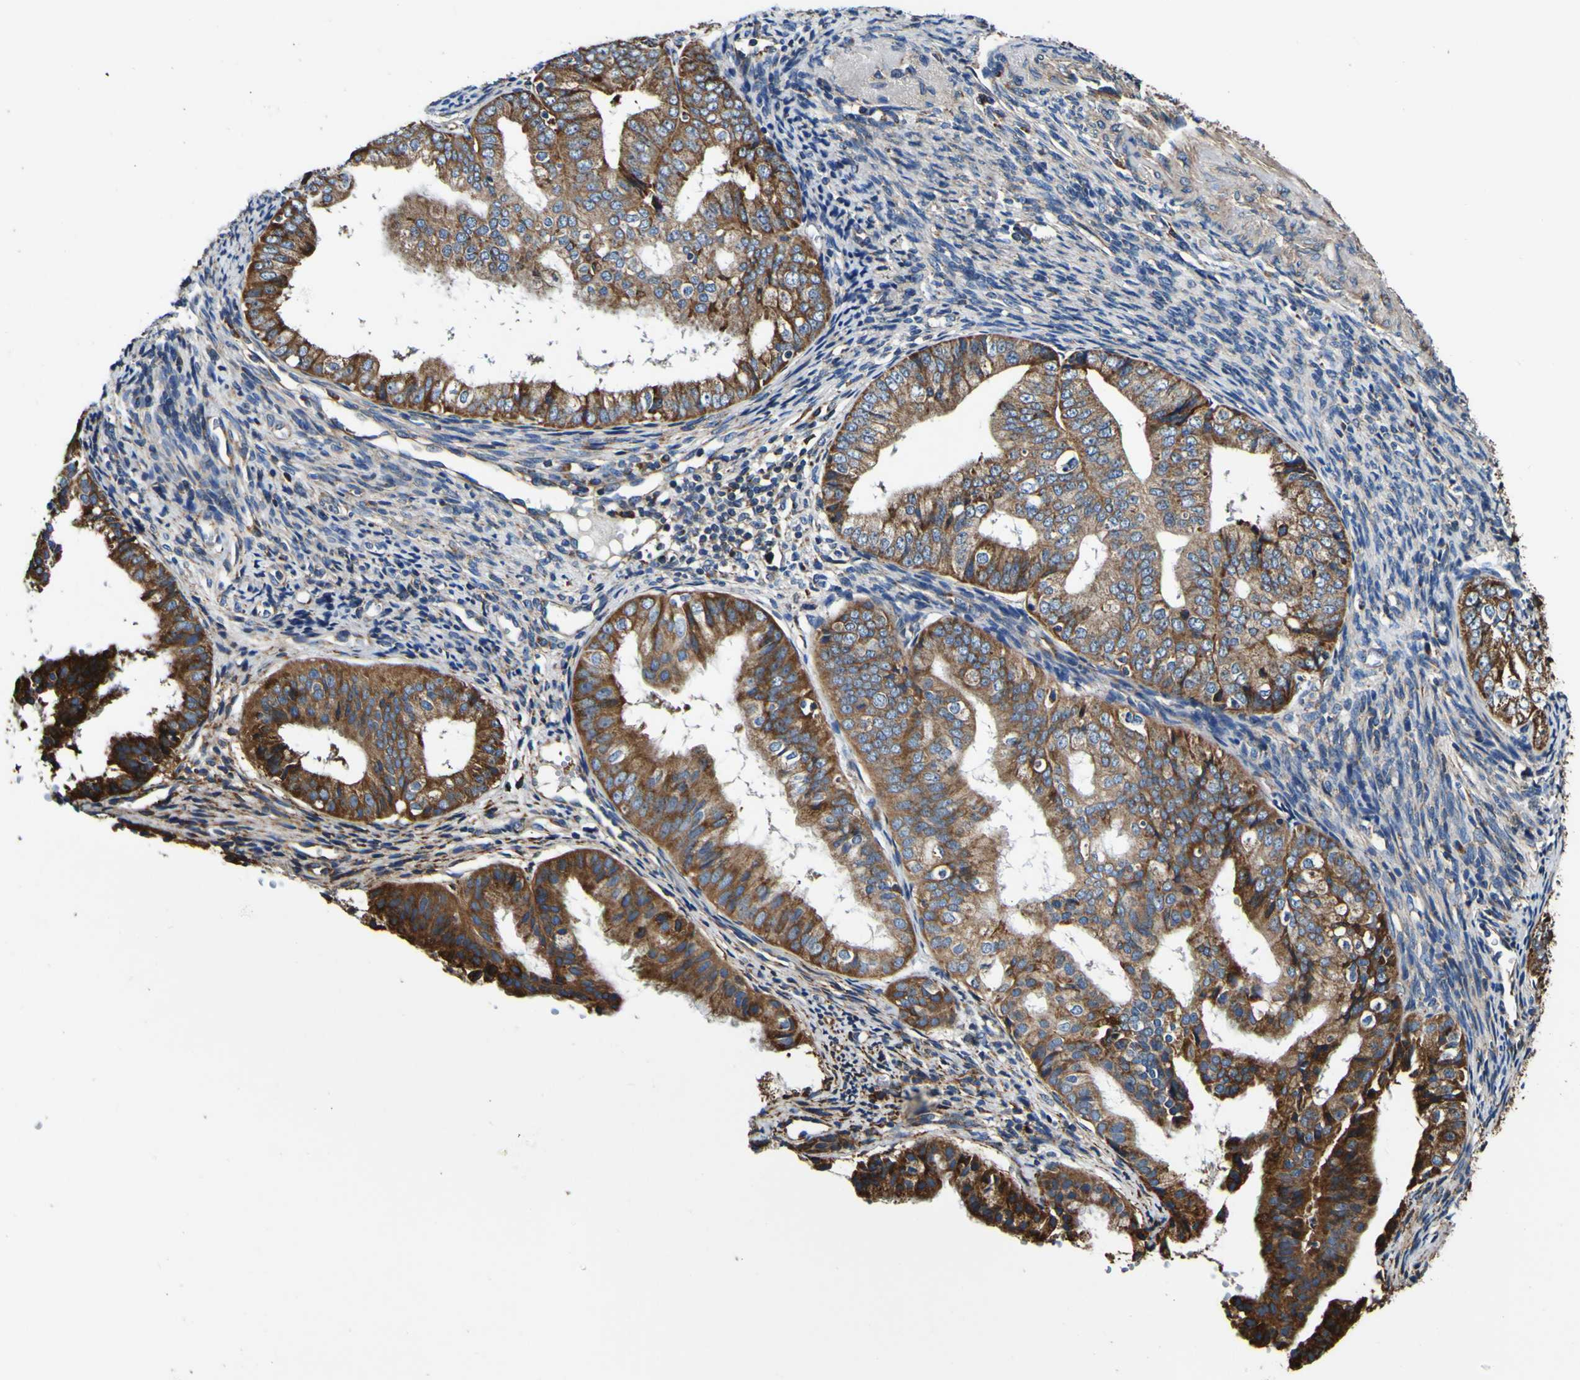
{"staining": {"intensity": "moderate", "quantity": ">75%", "location": "cytoplasmic/membranous"}, "tissue": "endometrial cancer", "cell_type": "Tumor cells", "image_type": "cancer", "snomed": [{"axis": "morphology", "description": "Adenocarcinoma, NOS"}, {"axis": "topography", "description": "Endometrium"}], "caption": "A brown stain labels moderate cytoplasmic/membranous expression of a protein in human endometrial cancer tumor cells. (IHC, brightfield microscopy, high magnification).", "gene": "INPP5A", "patient": {"sex": "female", "age": 63}}